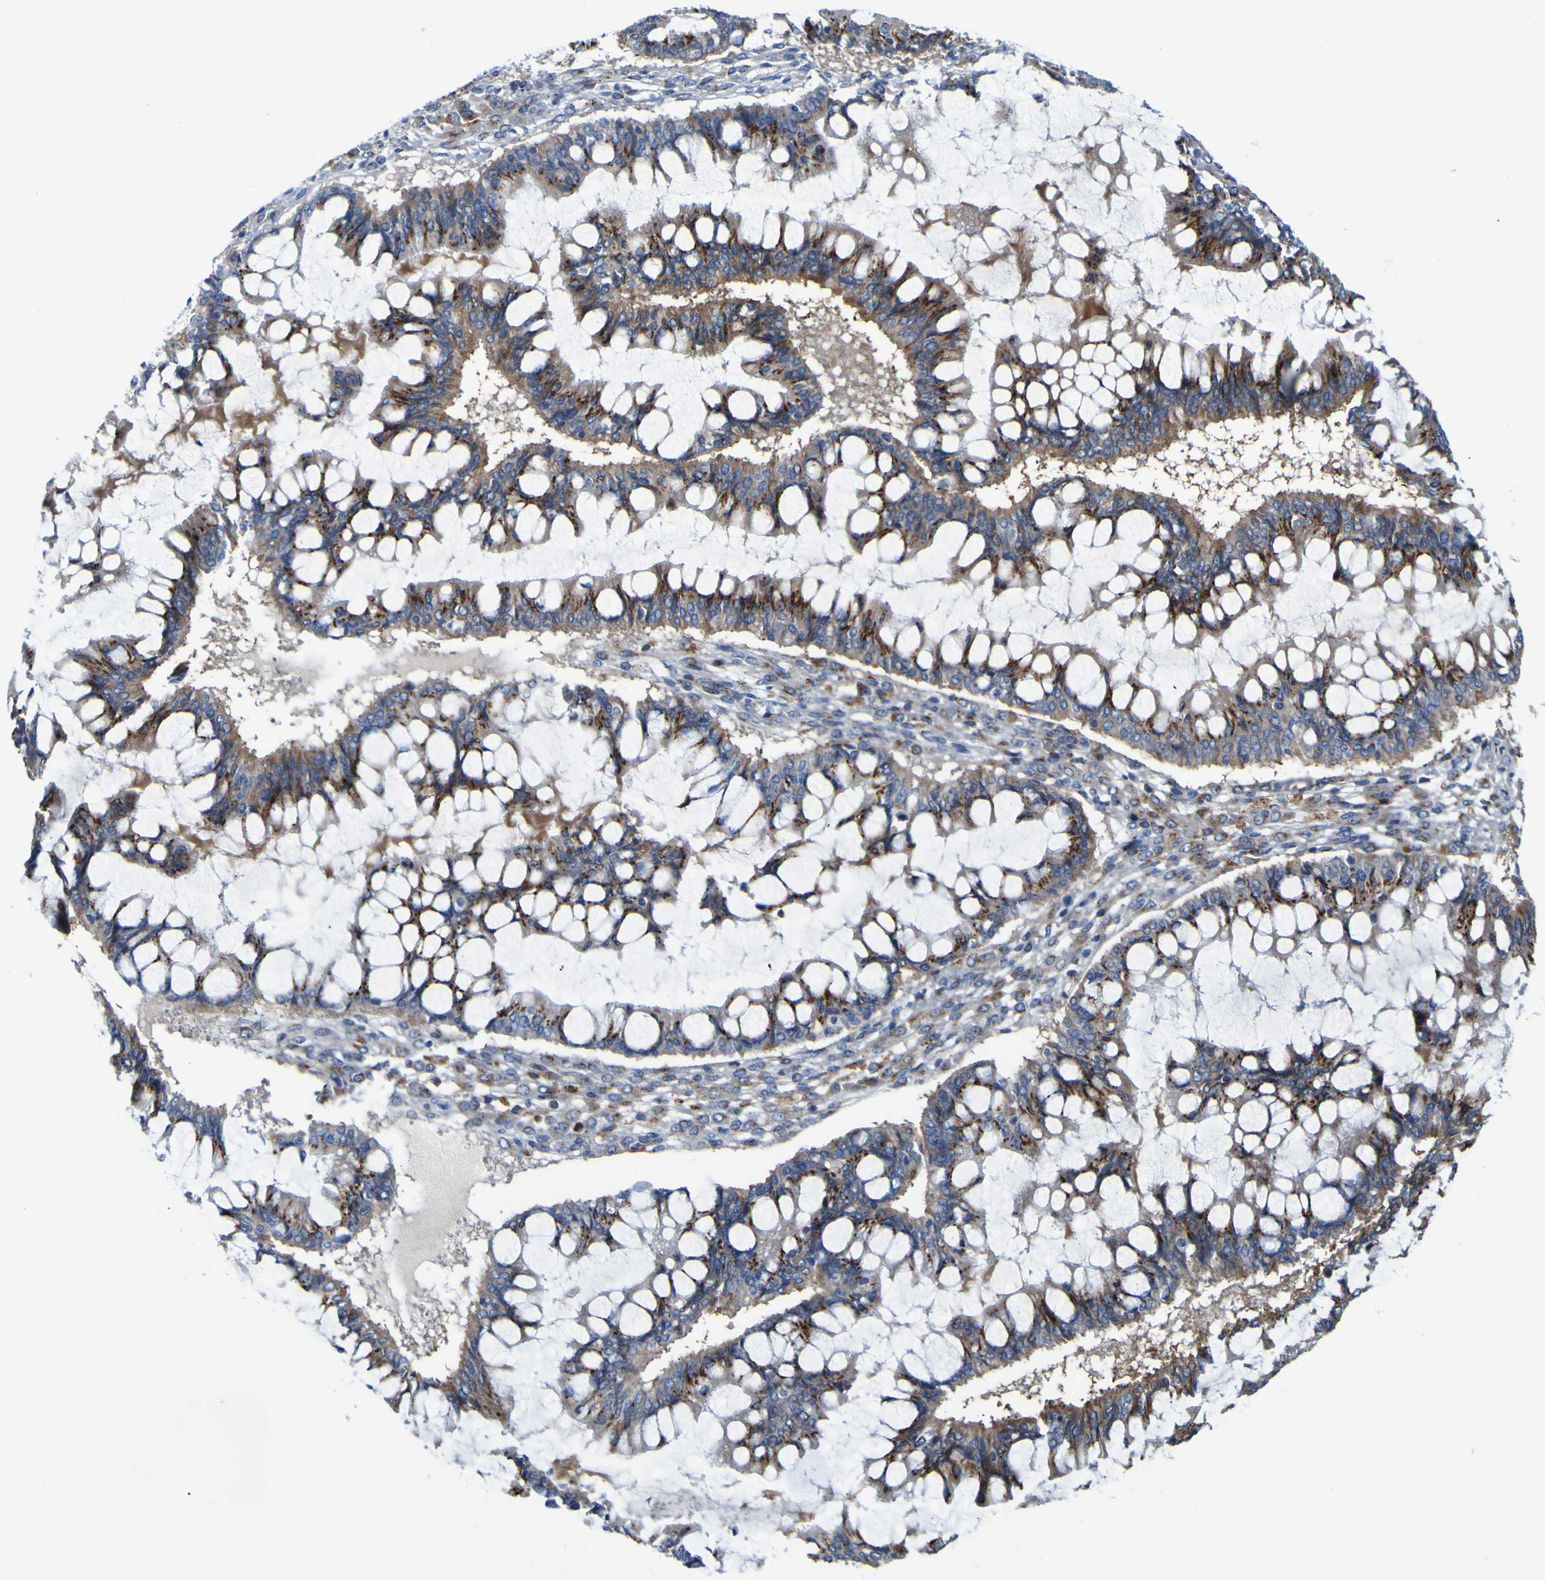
{"staining": {"intensity": "moderate", "quantity": ">75%", "location": "cytoplasmic/membranous"}, "tissue": "ovarian cancer", "cell_type": "Tumor cells", "image_type": "cancer", "snomed": [{"axis": "morphology", "description": "Cystadenocarcinoma, mucinous, NOS"}, {"axis": "topography", "description": "Ovary"}], "caption": "IHC image of neoplastic tissue: human ovarian cancer stained using immunohistochemistry reveals medium levels of moderate protein expression localized specifically in the cytoplasmic/membranous of tumor cells, appearing as a cytoplasmic/membranous brown color.", "gene": "PTPRF", "patient": {"sex": "female", "age": 73}}